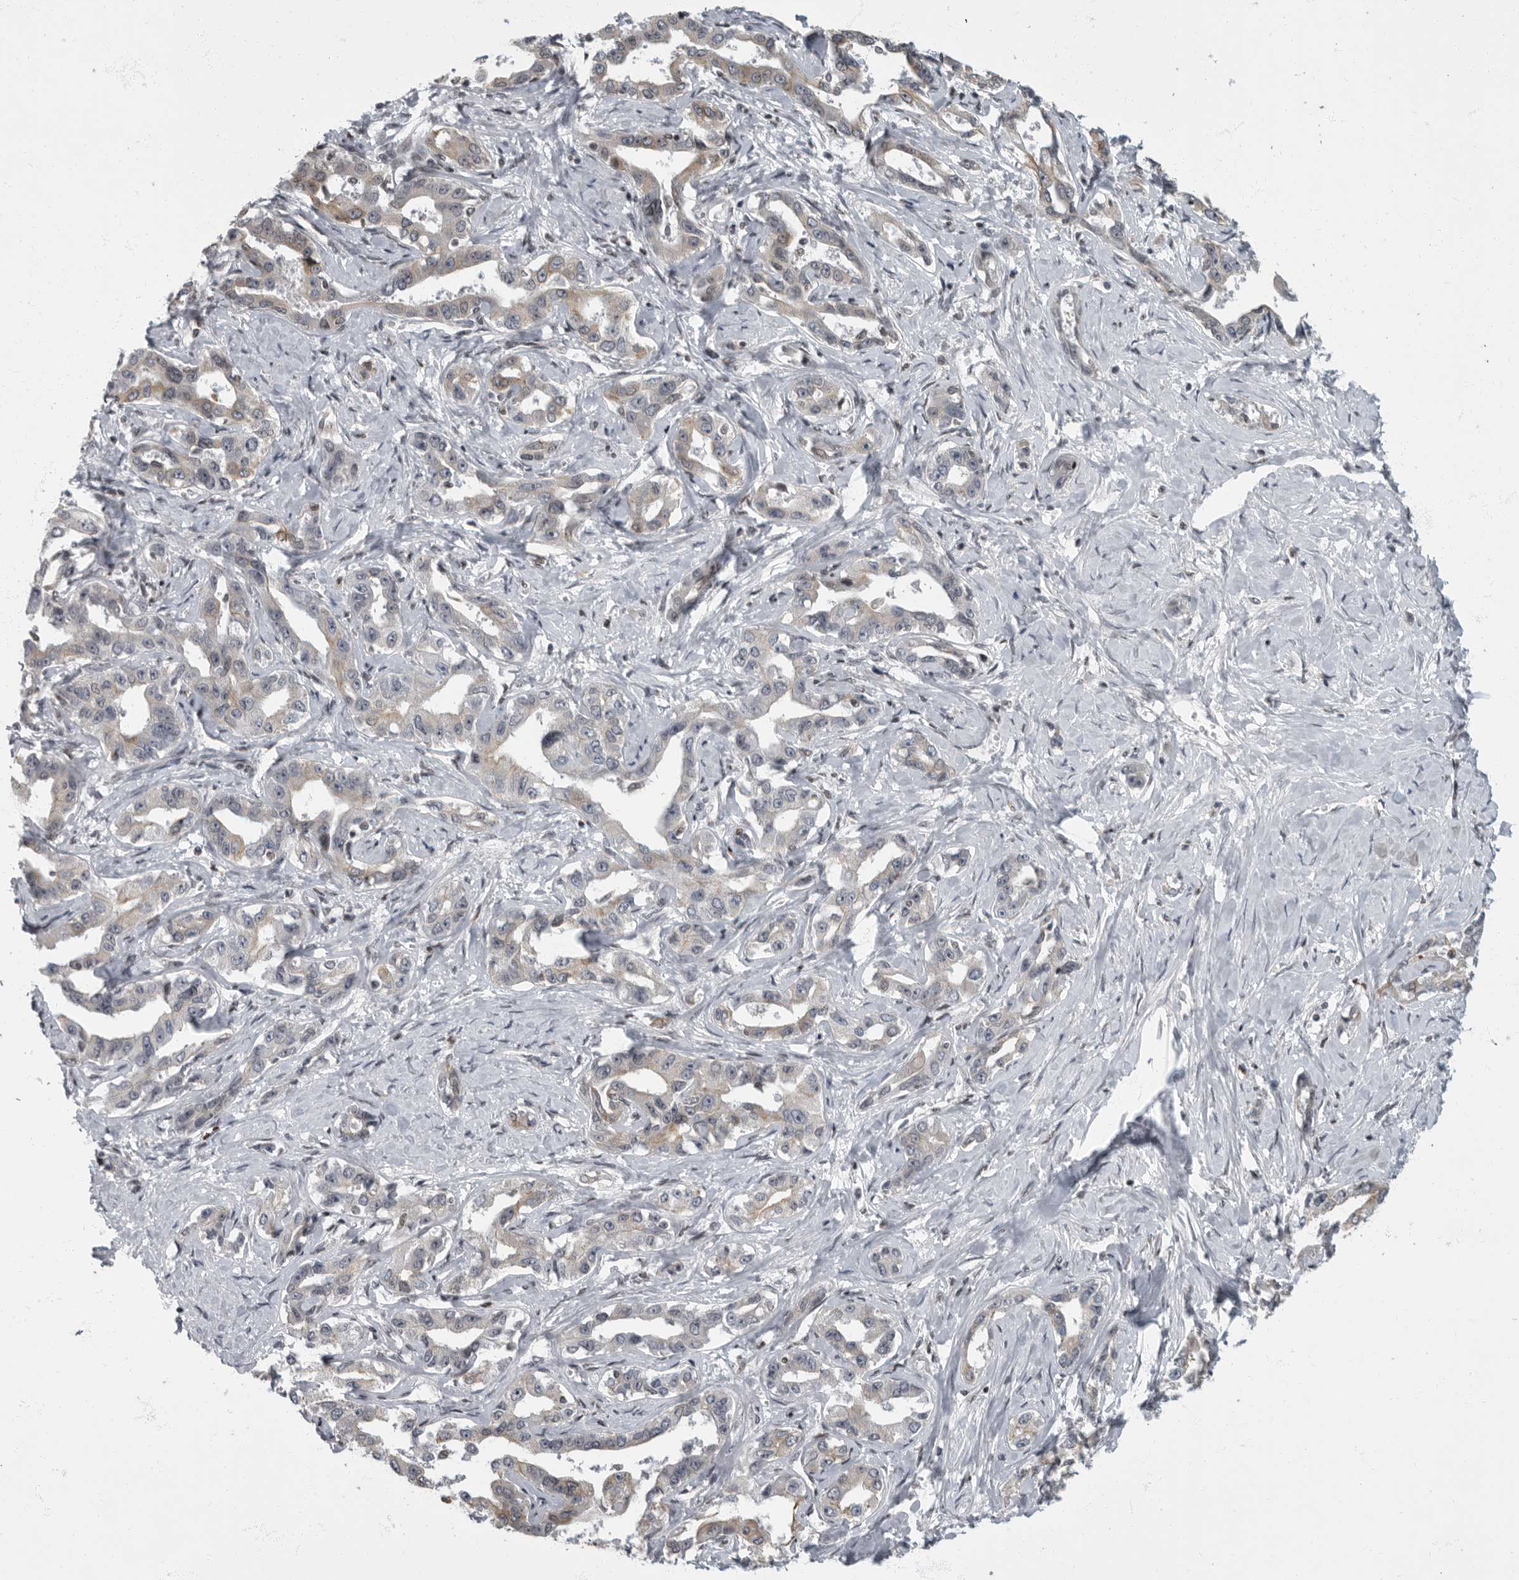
{"staining": {"intensity": "negative", "quantity": "none", "location": "none"}, "tissue": "liver cancer", "cell_type": "Tumor cells", "image_type": "cancer", "snomed": [{"axis": "morphology", "description": "Cholangiocarcinoma"}, {"axis": "topography", "description": "Liver"}], "caption": "DAB immunohistochemical staining of human liver cholangiocarcinoma shows no significant staining in tumor cells.", "gene": "EVI5", "patient": {"sex": "male", "age": 59}}